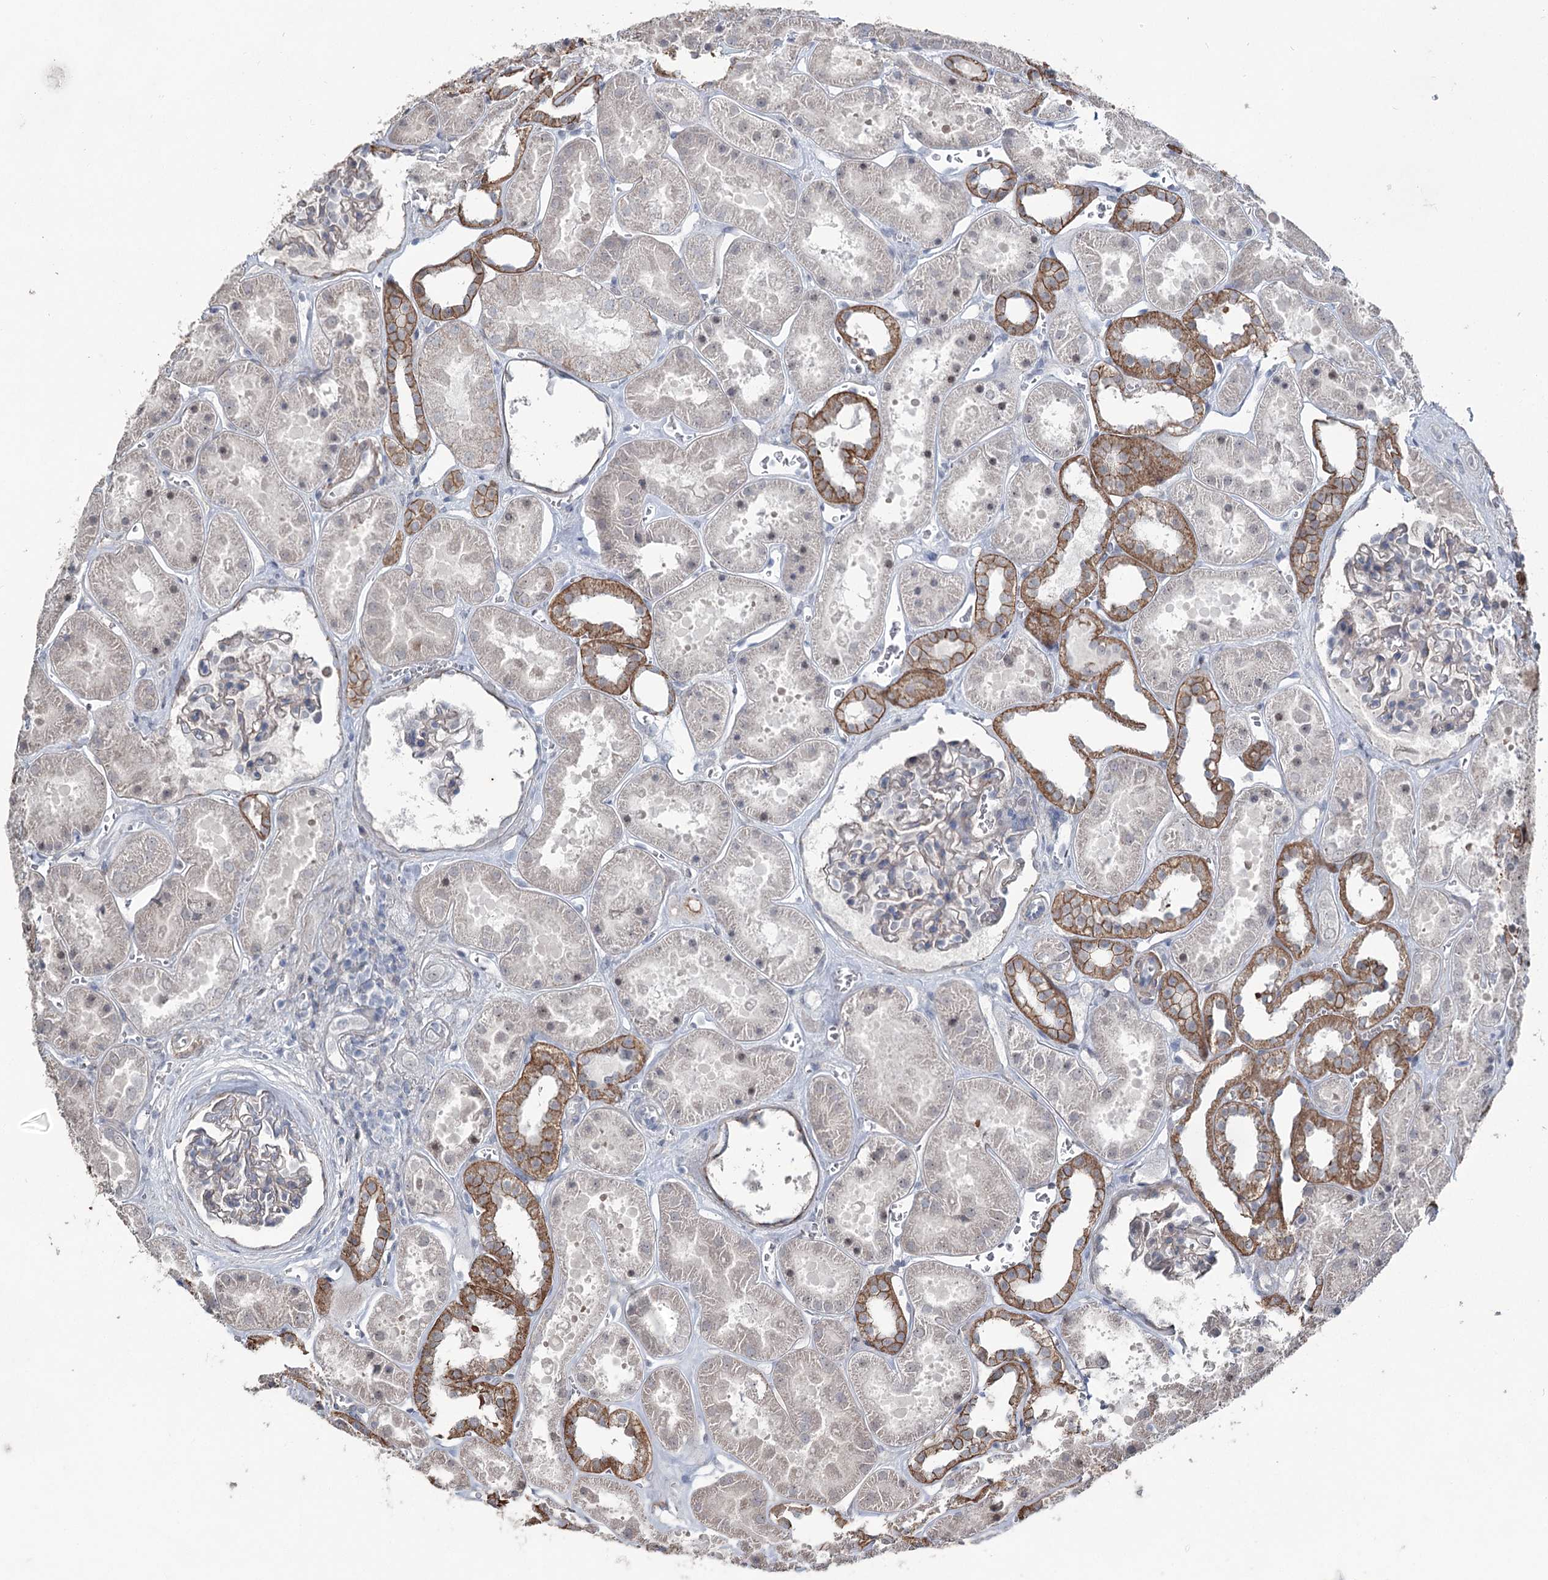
{"staining": {"intensity": "weak", "quantity": "25%-75%", "location": "cytoplasmic/membranous"}, "tissue": "kidney", "cell_type": "Cells in glomeruli", "image_type": "normal", "snomed": [{"axis": "morphology", "description": "Normal tissue, NOS"}, {"axis": "topography", "description": "Kidney"}], "caption": "Unremarkable kidney demonstrates weak cytoplasmic/membranous expression in about 25%-75% of cells in glomeruli, visualized by immunohistochemistry. (IHC, brightfield microscopy, high magnification).", "gene": "FAM120B", "patient": {"sex": "female", "age": 41}}